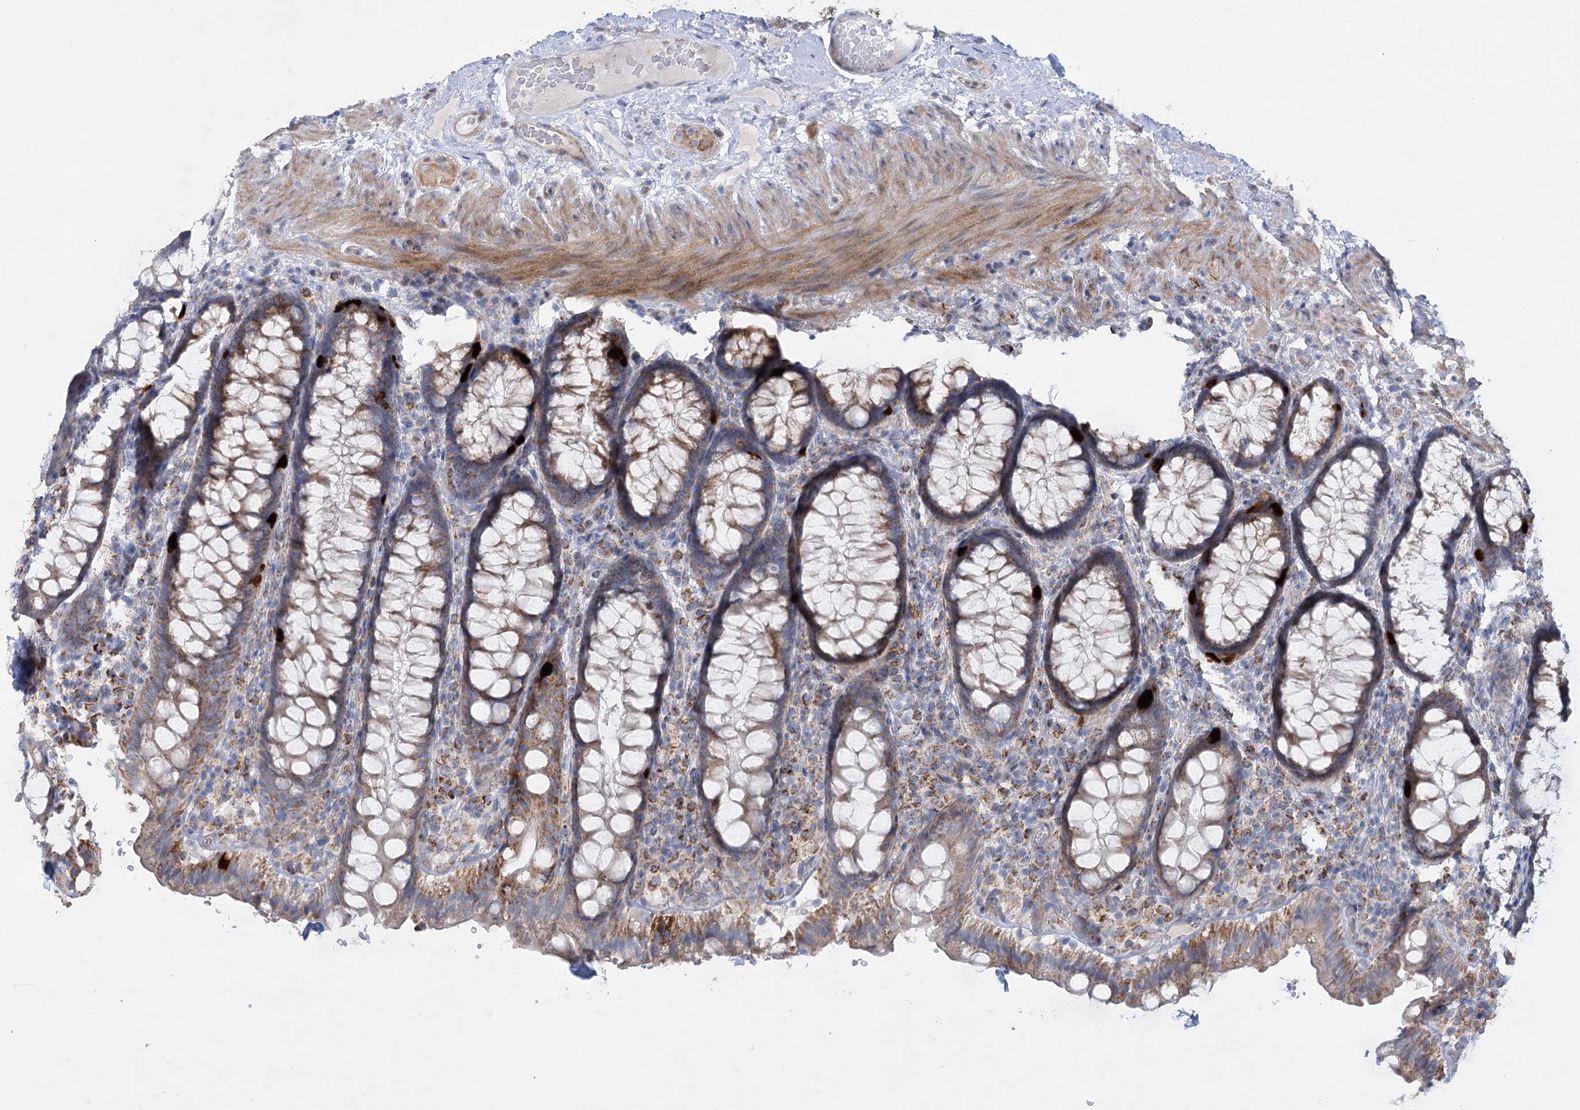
{"staining": {"intensity": "moderate", "quantity": "25%-75%", "location": "cytoplasmic/membranous"}, "tissue": "rectum", "cell_type": "Glandular cells", "image_type": "normal", "snomed": [{"axis": "morphology", "description": "Normal tissue, NOS"}, {"axis": "topography", "description": "Rectum"}], "caption": "Immunohistochemical staining of unremarkable human rectum displays medium levels of moderate cytoplasmic/membranous expression in about 25%-75% of glandular cells.", "gene": "DHTKD1", "patient": {"sex": "male", "age": 83}}